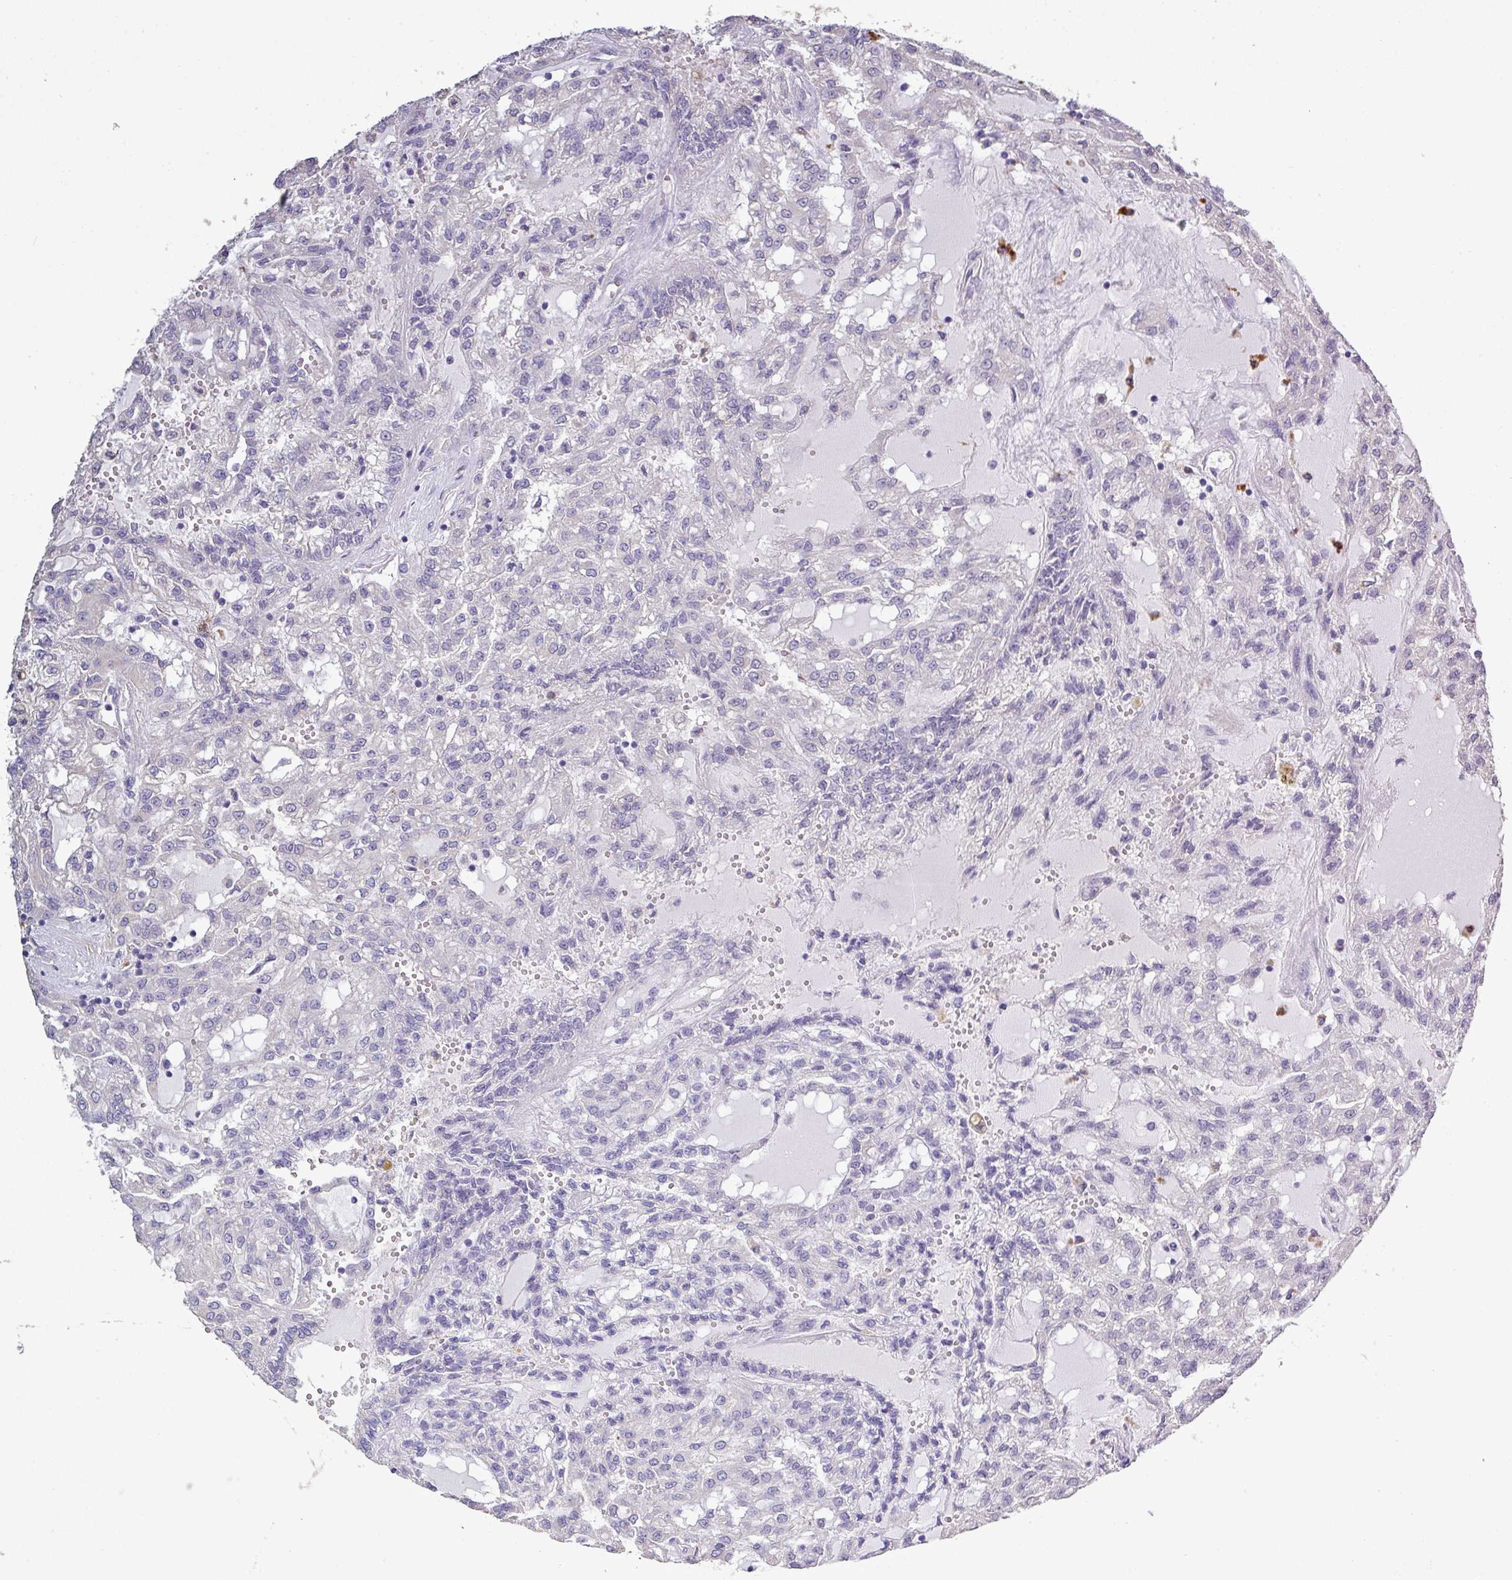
{"staining": {"intensity": "negative", "quantity": "none", "location": "none"}, "tissue": "renal cancer", "cell_type": "Tumor cells", "image_type": "cancer", "snomed": [{"axis": "morphology", "description": "Adenocarcinoma, NOS"}, {"axis": "topography", "description": "Kidney"}], "caption": "The photomicrograph exhibits no significant positivity in tumor cells of renal cancer.", "gene": "ISLR", "patient": {"sex": "male", "age": 63}}